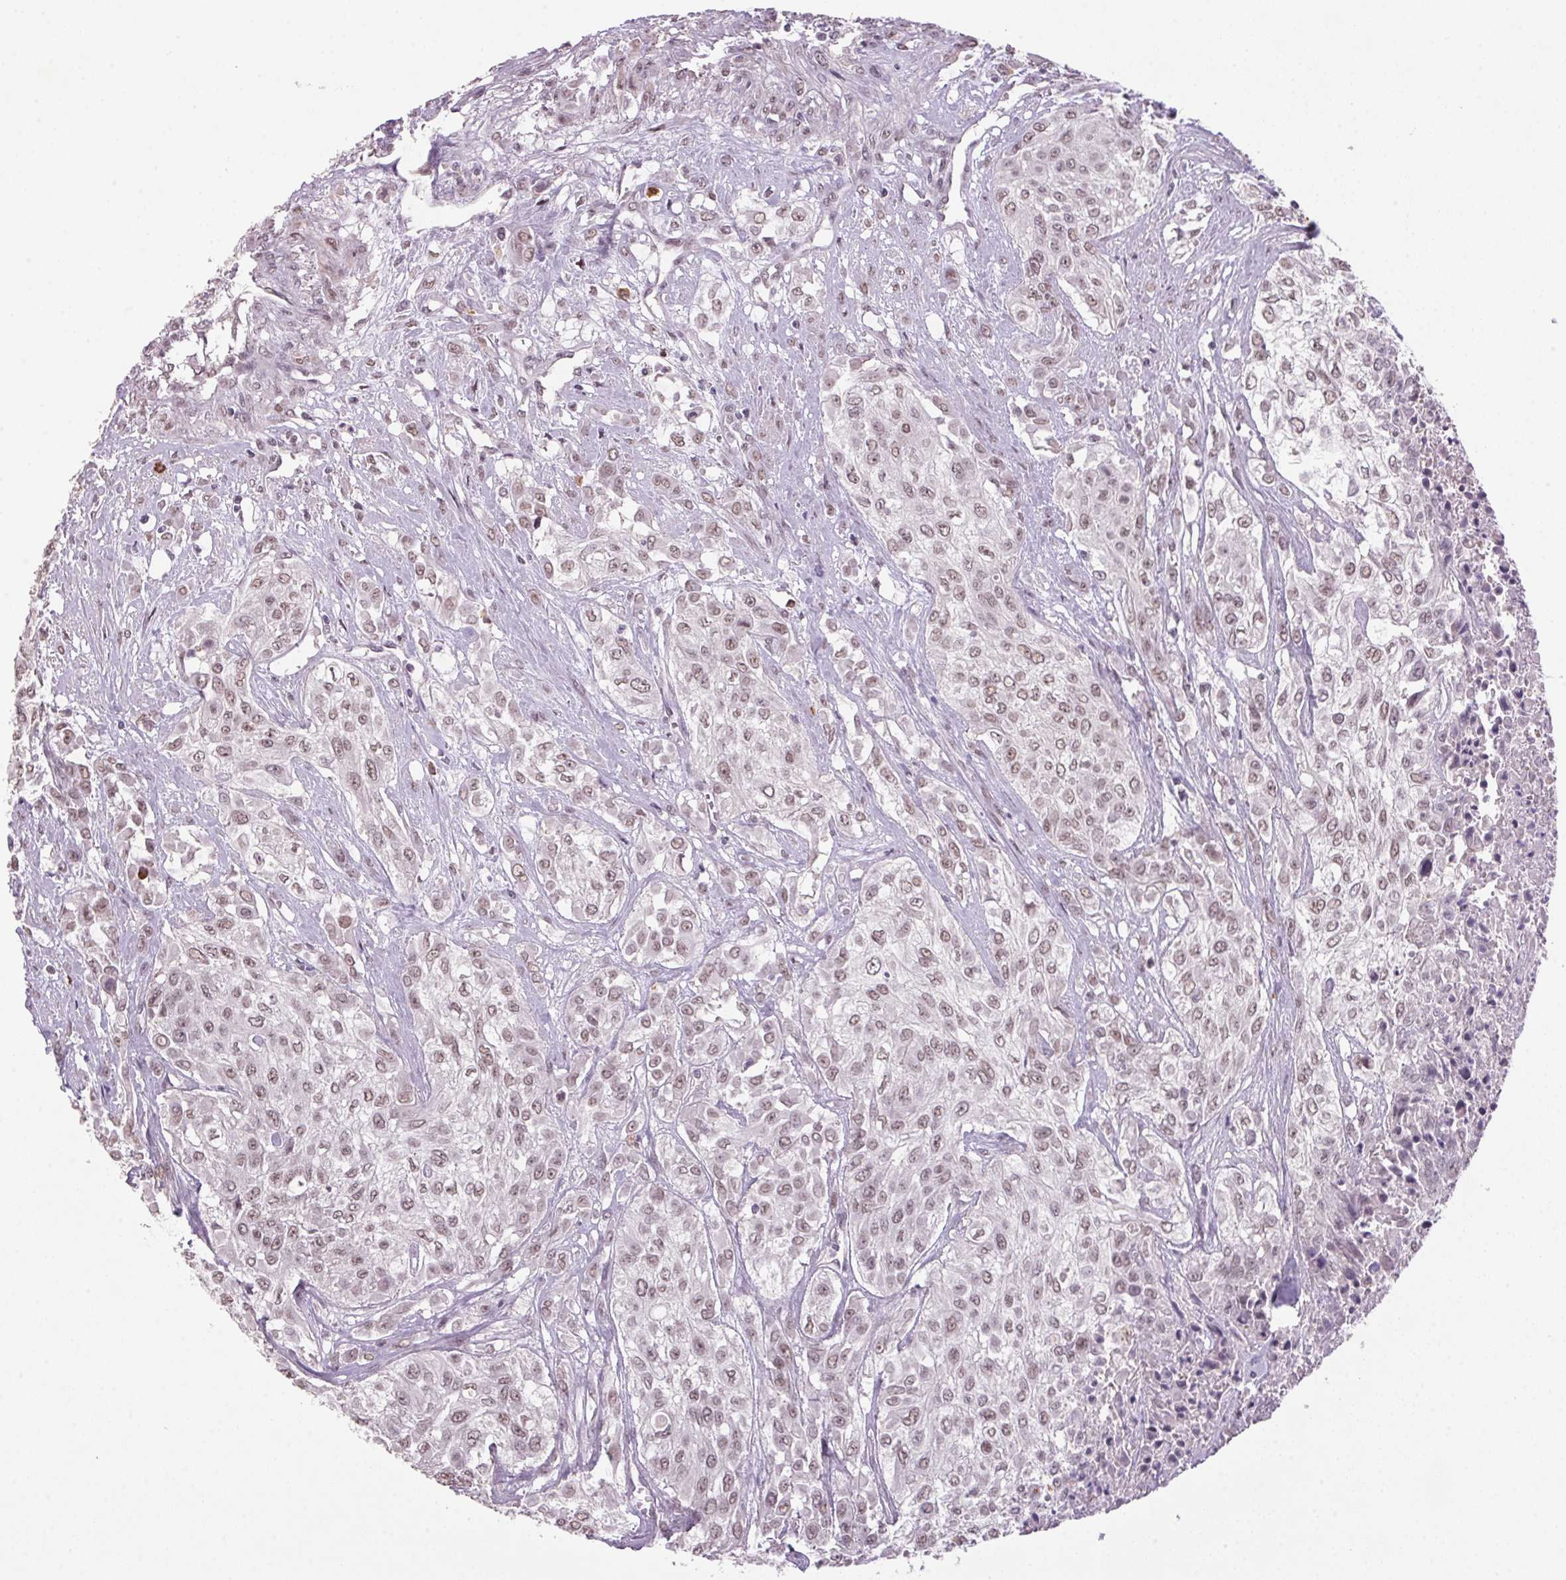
{"staining": {"intensity": "weak", "quantity": ">75%", "location": "nuclear"}, "tissue": "urothelial cancer", "cell_type": "Tumor cells", "image_type": "cancer", "snomed": [{"axis": "morphology", "description": "Urothelial carcinoma, High grade"}, {"axis": "topography", "description": "Urinary bladder"}], "caption": "Immunohistochemical staining of urothelial cancer reveals weak nuclear protein positivity in approximately >75% of tumor cells. The staining was performed using DAB (3,3'-diaminobenzidine) to visualize the protein expression in brown, while the nuclei were stained in blue with hematoxylin (Magnification: 20x).", "gene": "ZBTB4", "patient": {"sex": "male", "age": 57}}